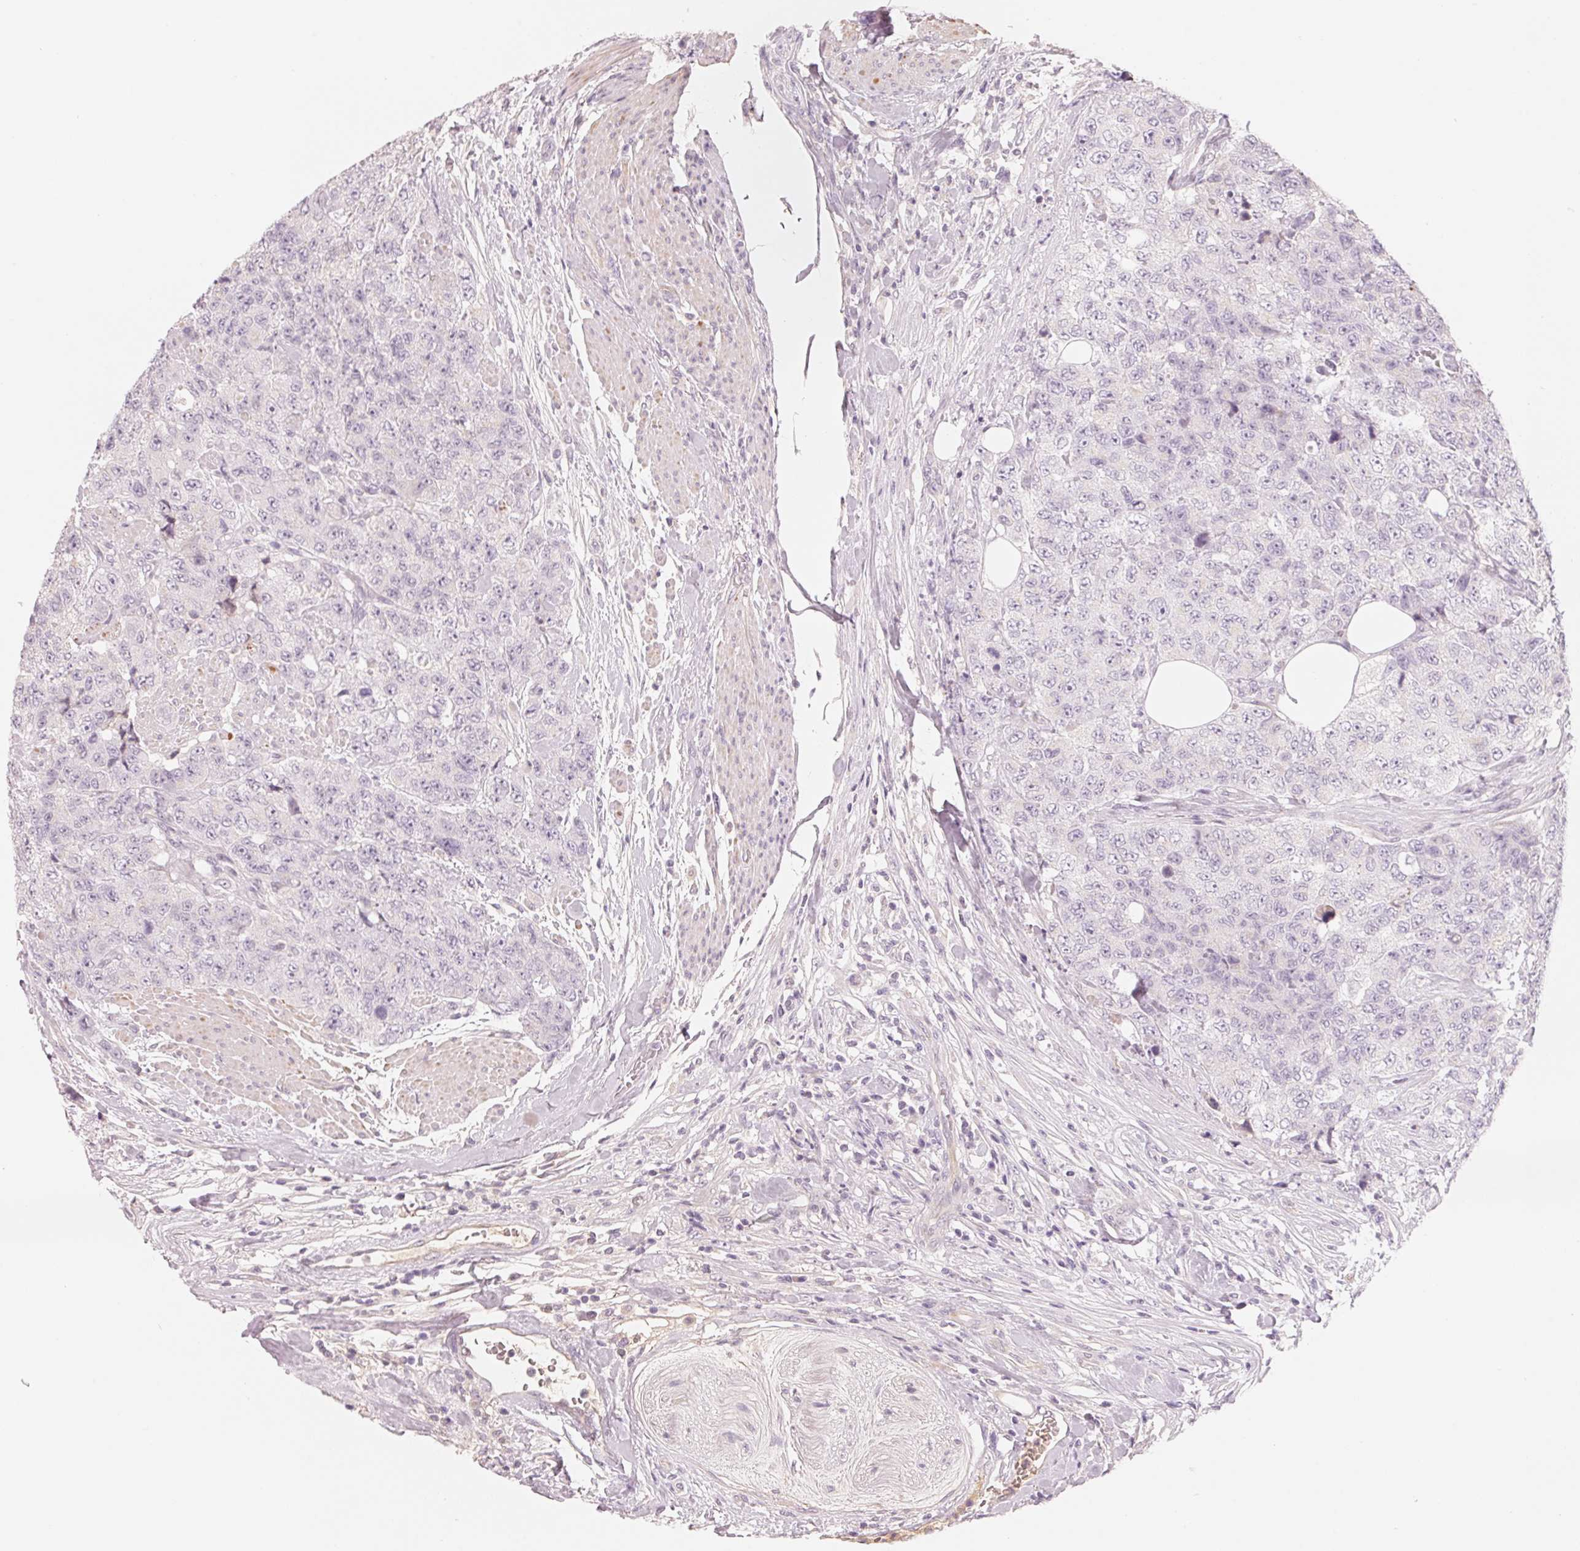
{"staining": {"intensity": "negative", "quantity": "none", "location": "none"}, "tissue": "urothelial cancer", "cell_type": "Tumor cells", "image_type": "cancer", "snomed": [{"axis": "morphology", "description": "Urothelial carcinoma, High grade"}, {"axis": "topography", "description": "Urinary bladder"}], "caption": "This is a micrograph of immunohistochemistry staining of urothelial carcinoma (high-grade), which shows no expression in tumor cells.", "gene": "CFHR2", "patient": {"sex": "female", "age": 78}}